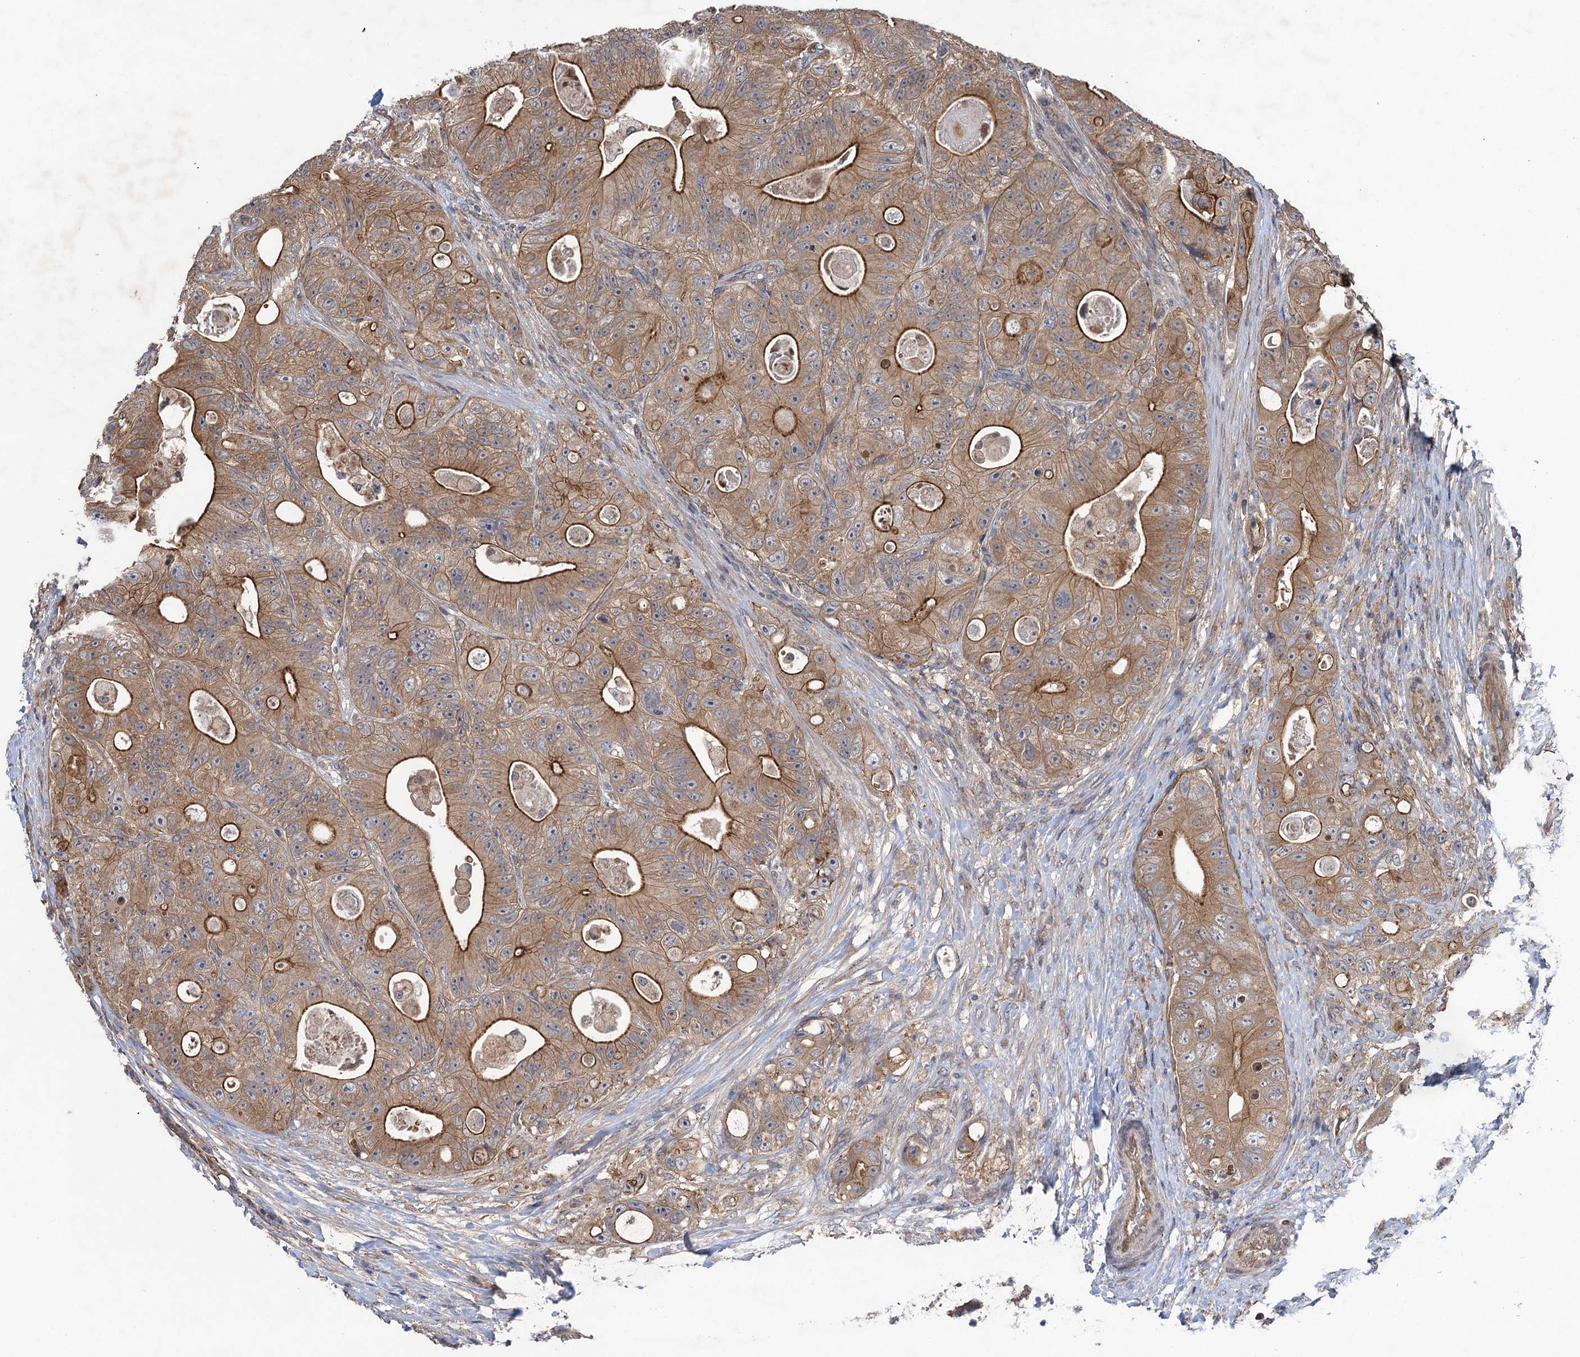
{"staining": {"intensity": "strong", "quantity": "25%-75%", "location": "cytoplasmic/membranous"}, "tissue": "colorectal cancer", "cell_type": "Tumor cells", "image_type": "cancer", "snomed": [{"axis": "morphology", "description": "Adenocarcinoma, NOS"}, {"axis": "topography", "description": "Colon"}], "caption": "Adenocarcinoma (colorectal) stained for a protein (brown) reveals strong cytoplasmic/membranous positive staining in about 25%-75% of tumor cells.", "gene": "HAUS1", "patient": {"sex": "female", "age": 46}}